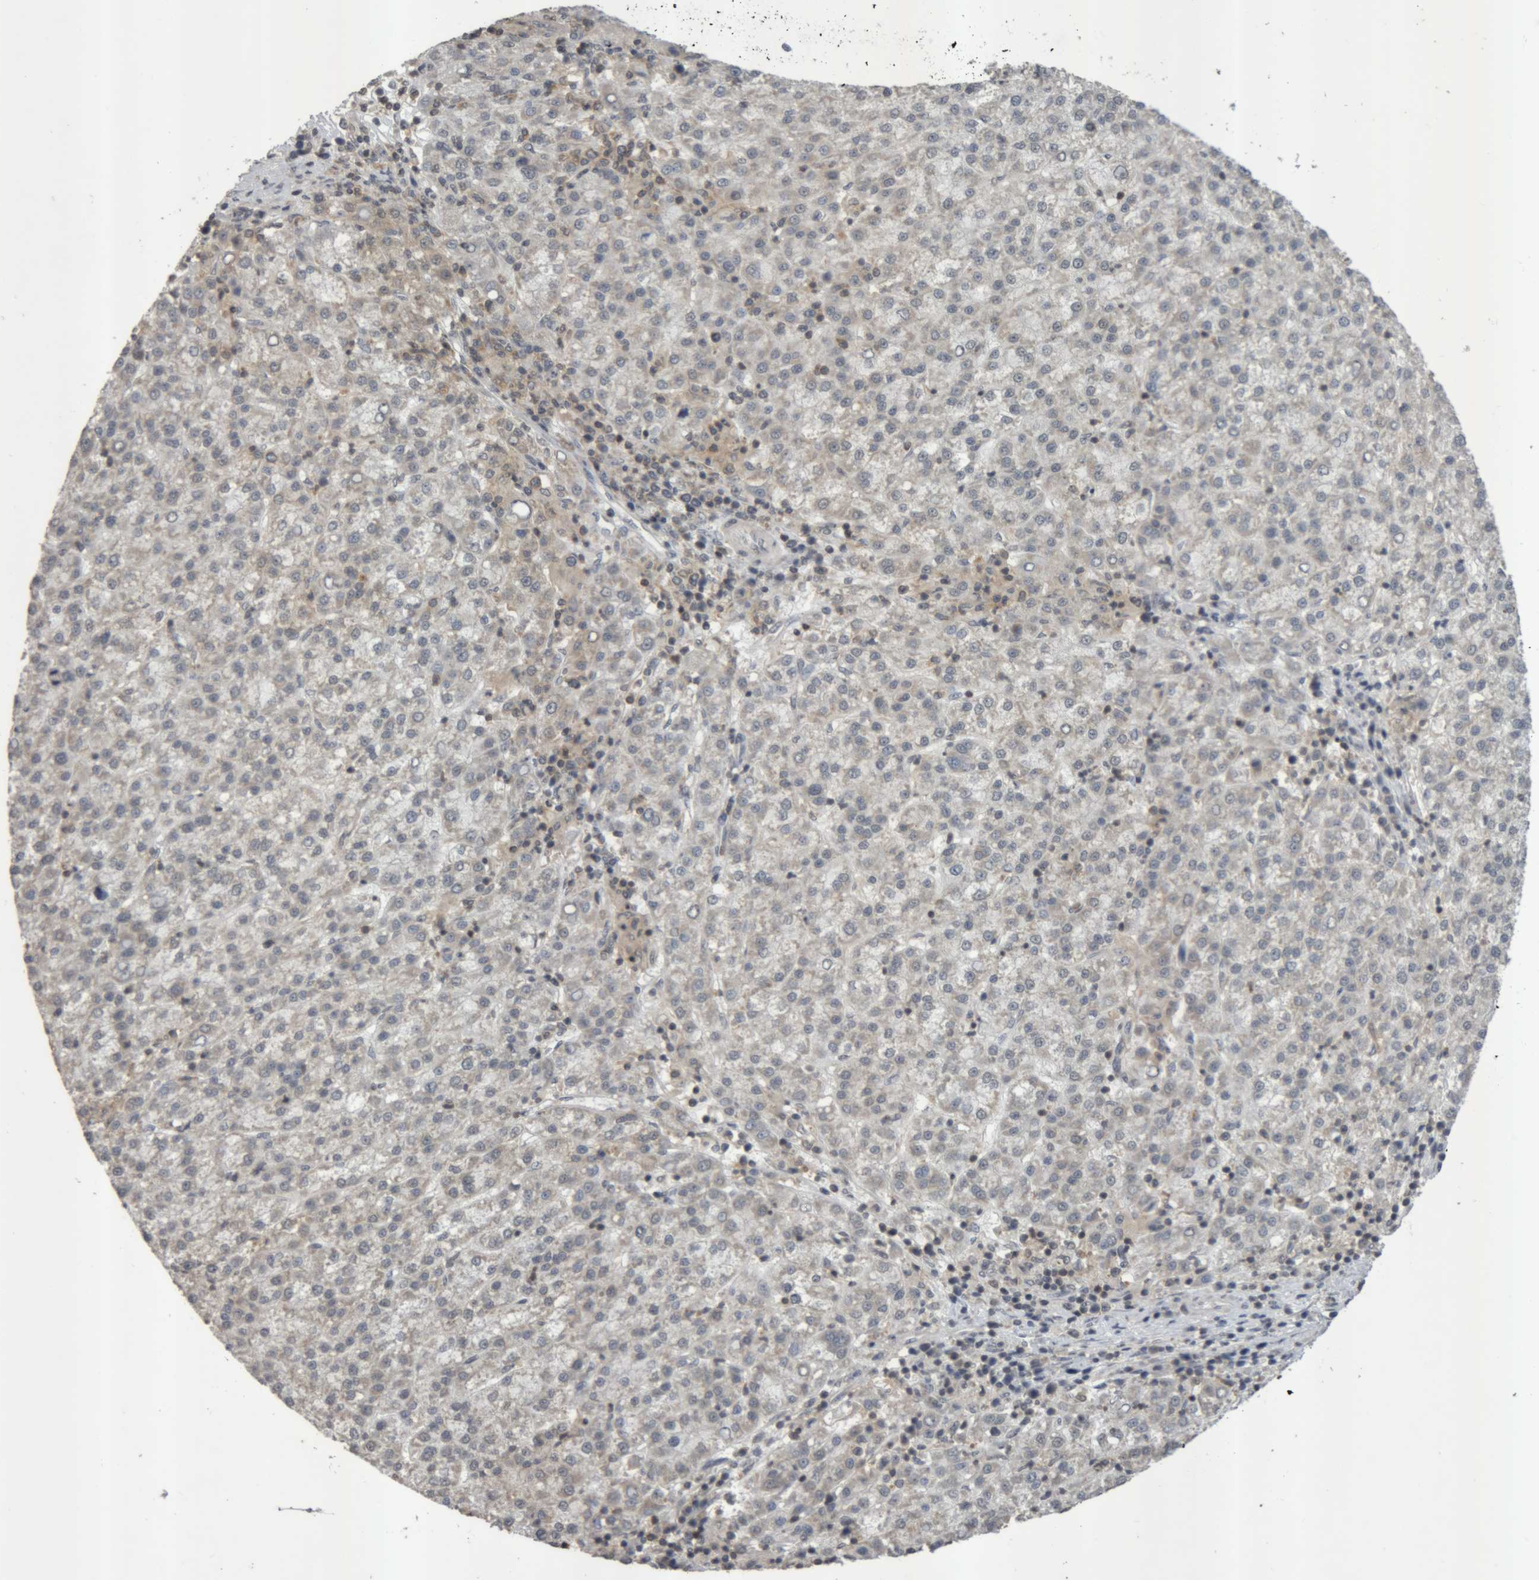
{"staining": {"intensity": "weak", "quantity": "<25%", "location": "cytoplasmic/membranous"}, "tissue": "liver cancer", "cell_type": "Tumor cells", "image_type": "cancer", "snomed": [{"axis": "morphology", "description": "Carcinoma, Hepatocellular, NOS"}, {"axis": "topography", "description": "Liver"}], "caption": "There is no significant positivity in tumor cells of liver cancer (hepatocellular carcinoma).", "gene": "NFATC2", "patient": {"sex": "female", "age": 58}}